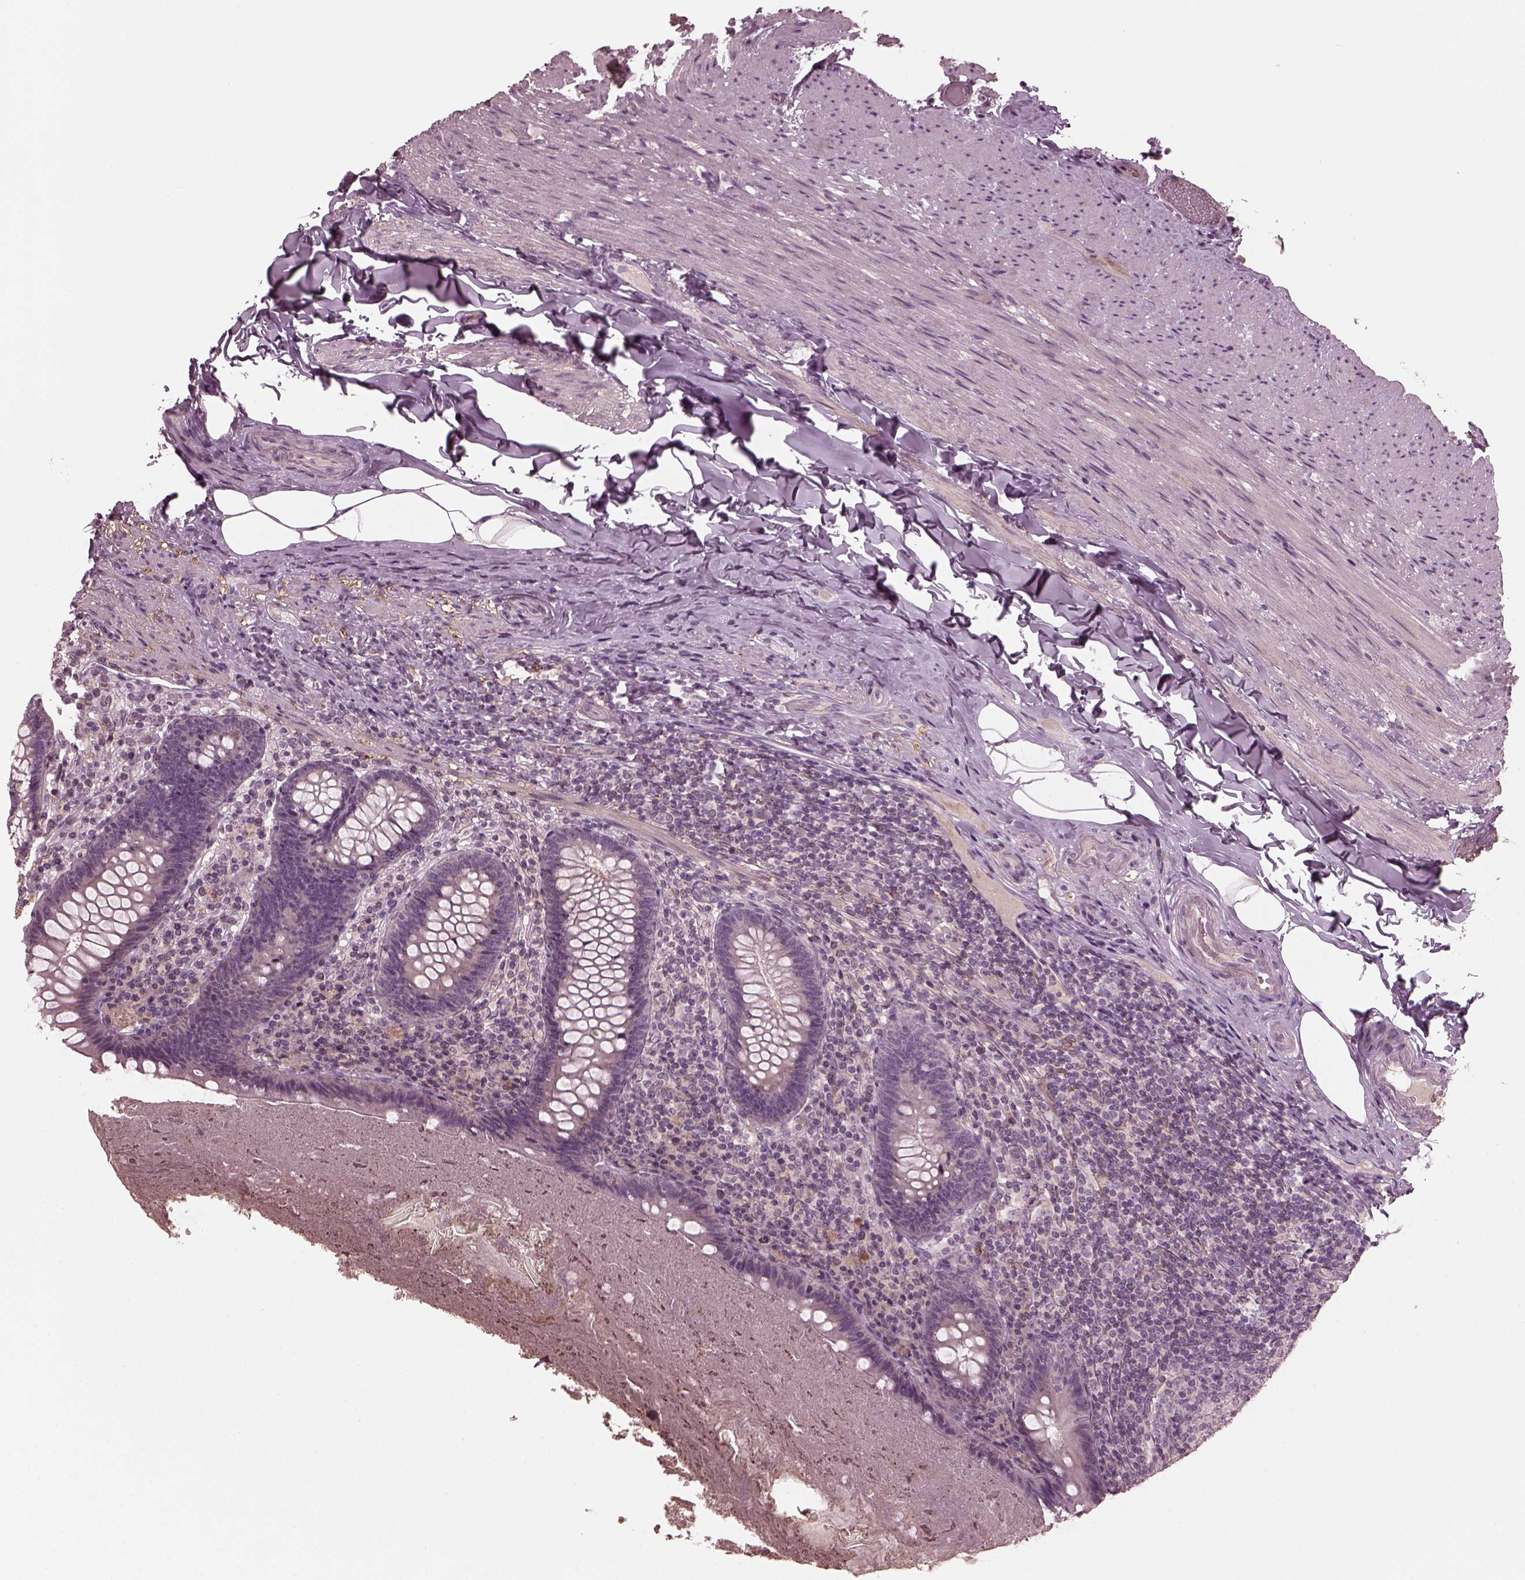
{"staining": {"intensity": "negative", "quantity": "none", "location": "none"}, "tissue": "appendix", "cell_type": "Glandular cells", "image_type": "normal", "snomed": [{"axis": "morphology", "description": "Normal tissue, NOS"}, {"axis": "topography", "description": "Appendix"}], "caption": "Photomicrograph shows no protein staining in glandular cells of unremarkable appendix. (DAB (3,3'-diaminobenzidine) IHC with hematoxylin counter stain).", "gene": "PORCN", "patient": {"sex": "male", "age": 47}}